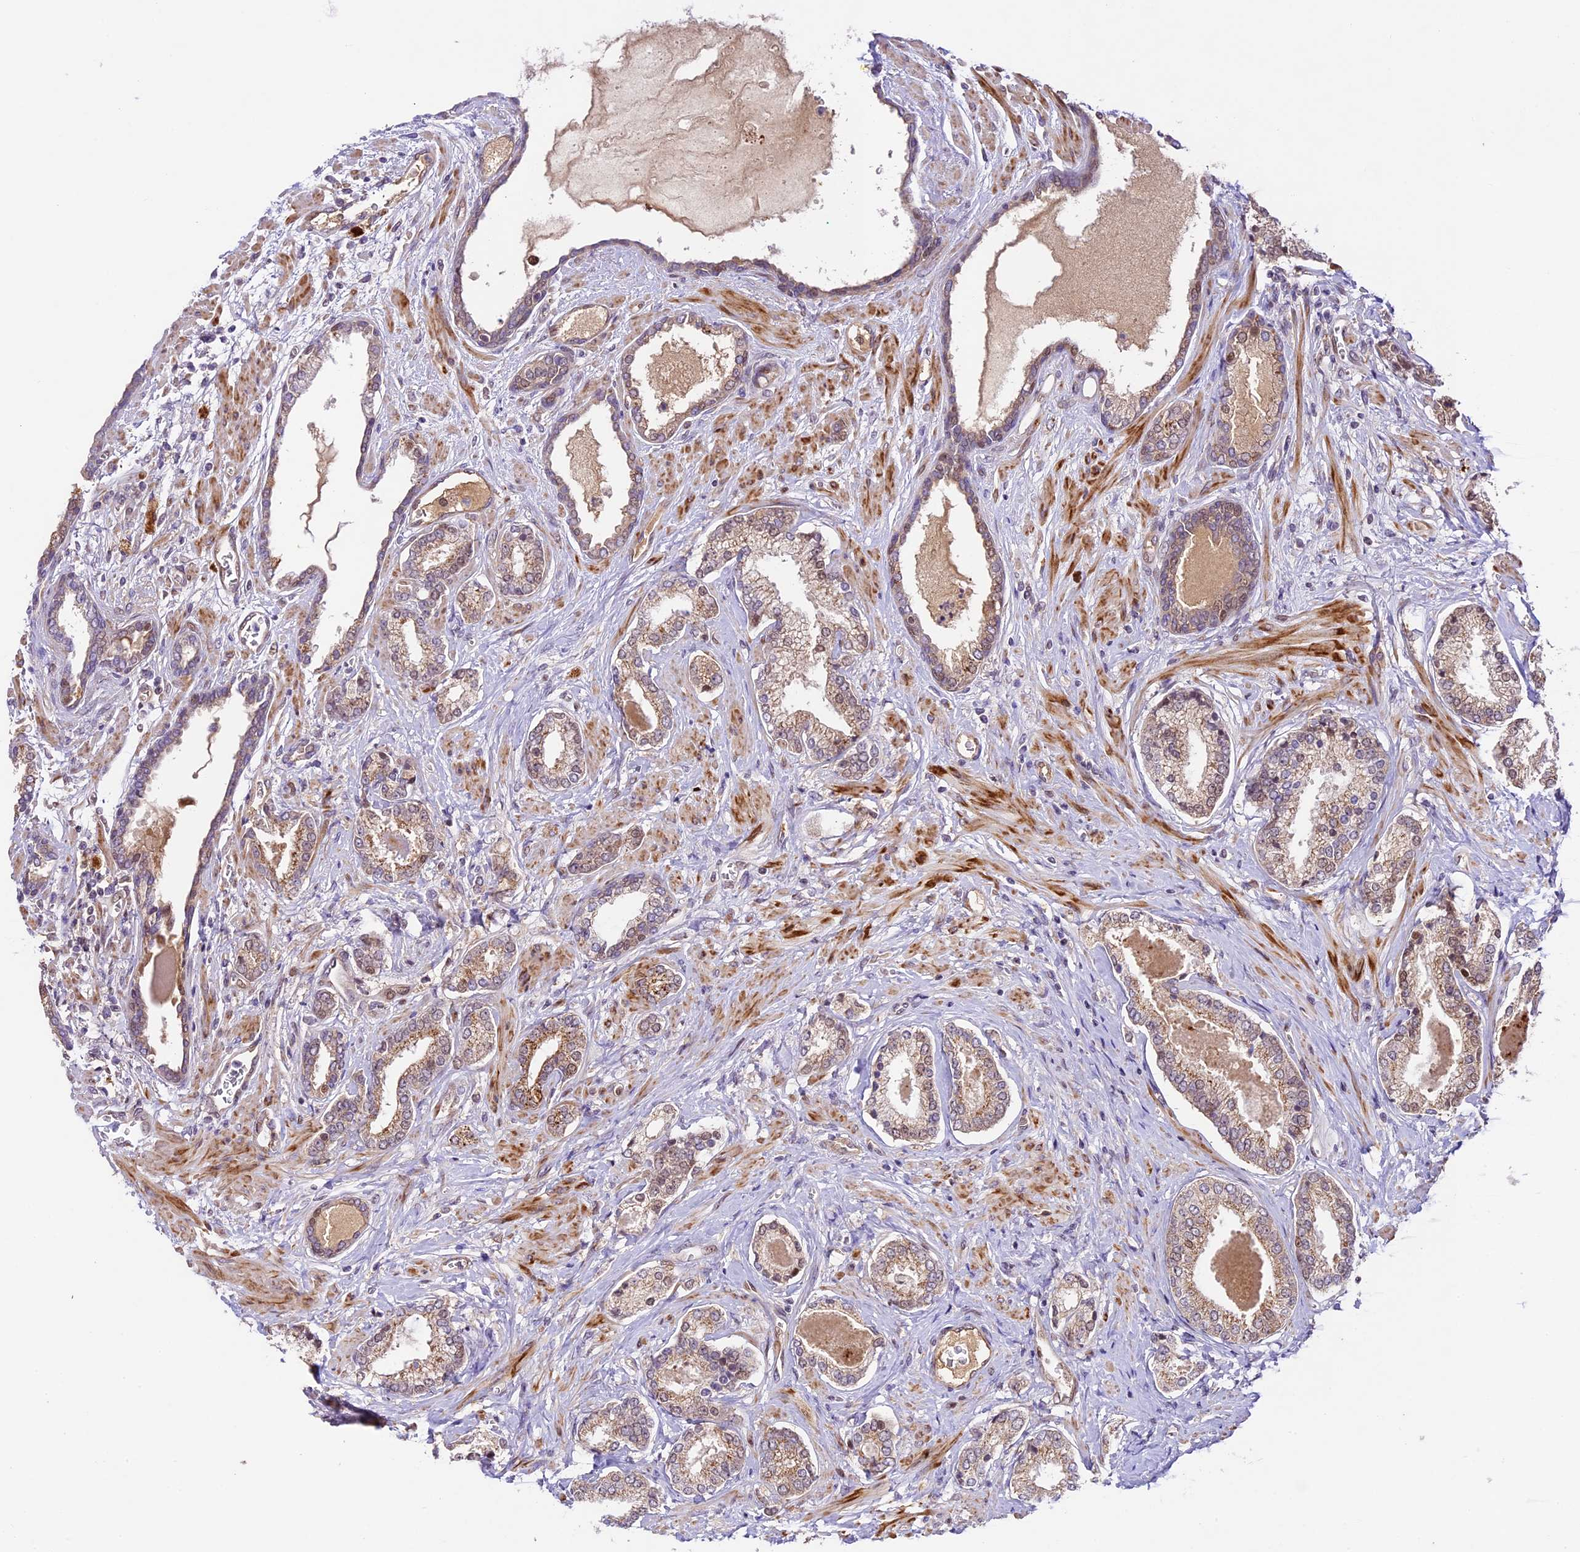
{"staining": {"intensity": "moderate", "quantity": ">75%", "location": "cytoplasmic/membranous"}, "tissue": "prostate cancer", "cell_type": "Tumor cells", "image_type": "cancer", "snomed": [{"axis": "morphology", "description": "Adenocarcinoma, Low grade"}, {"axis": "topography", "description": "Prostate"}], "caption": "A histopathology image showing moderate cytoplasmic/membranous expression in about >75% of tumor cells in prostate cancer, as visualized by brown immunohistochemical staining.", "gene": "CCSER1", "patient": {"sex": "male", "age": 70}}